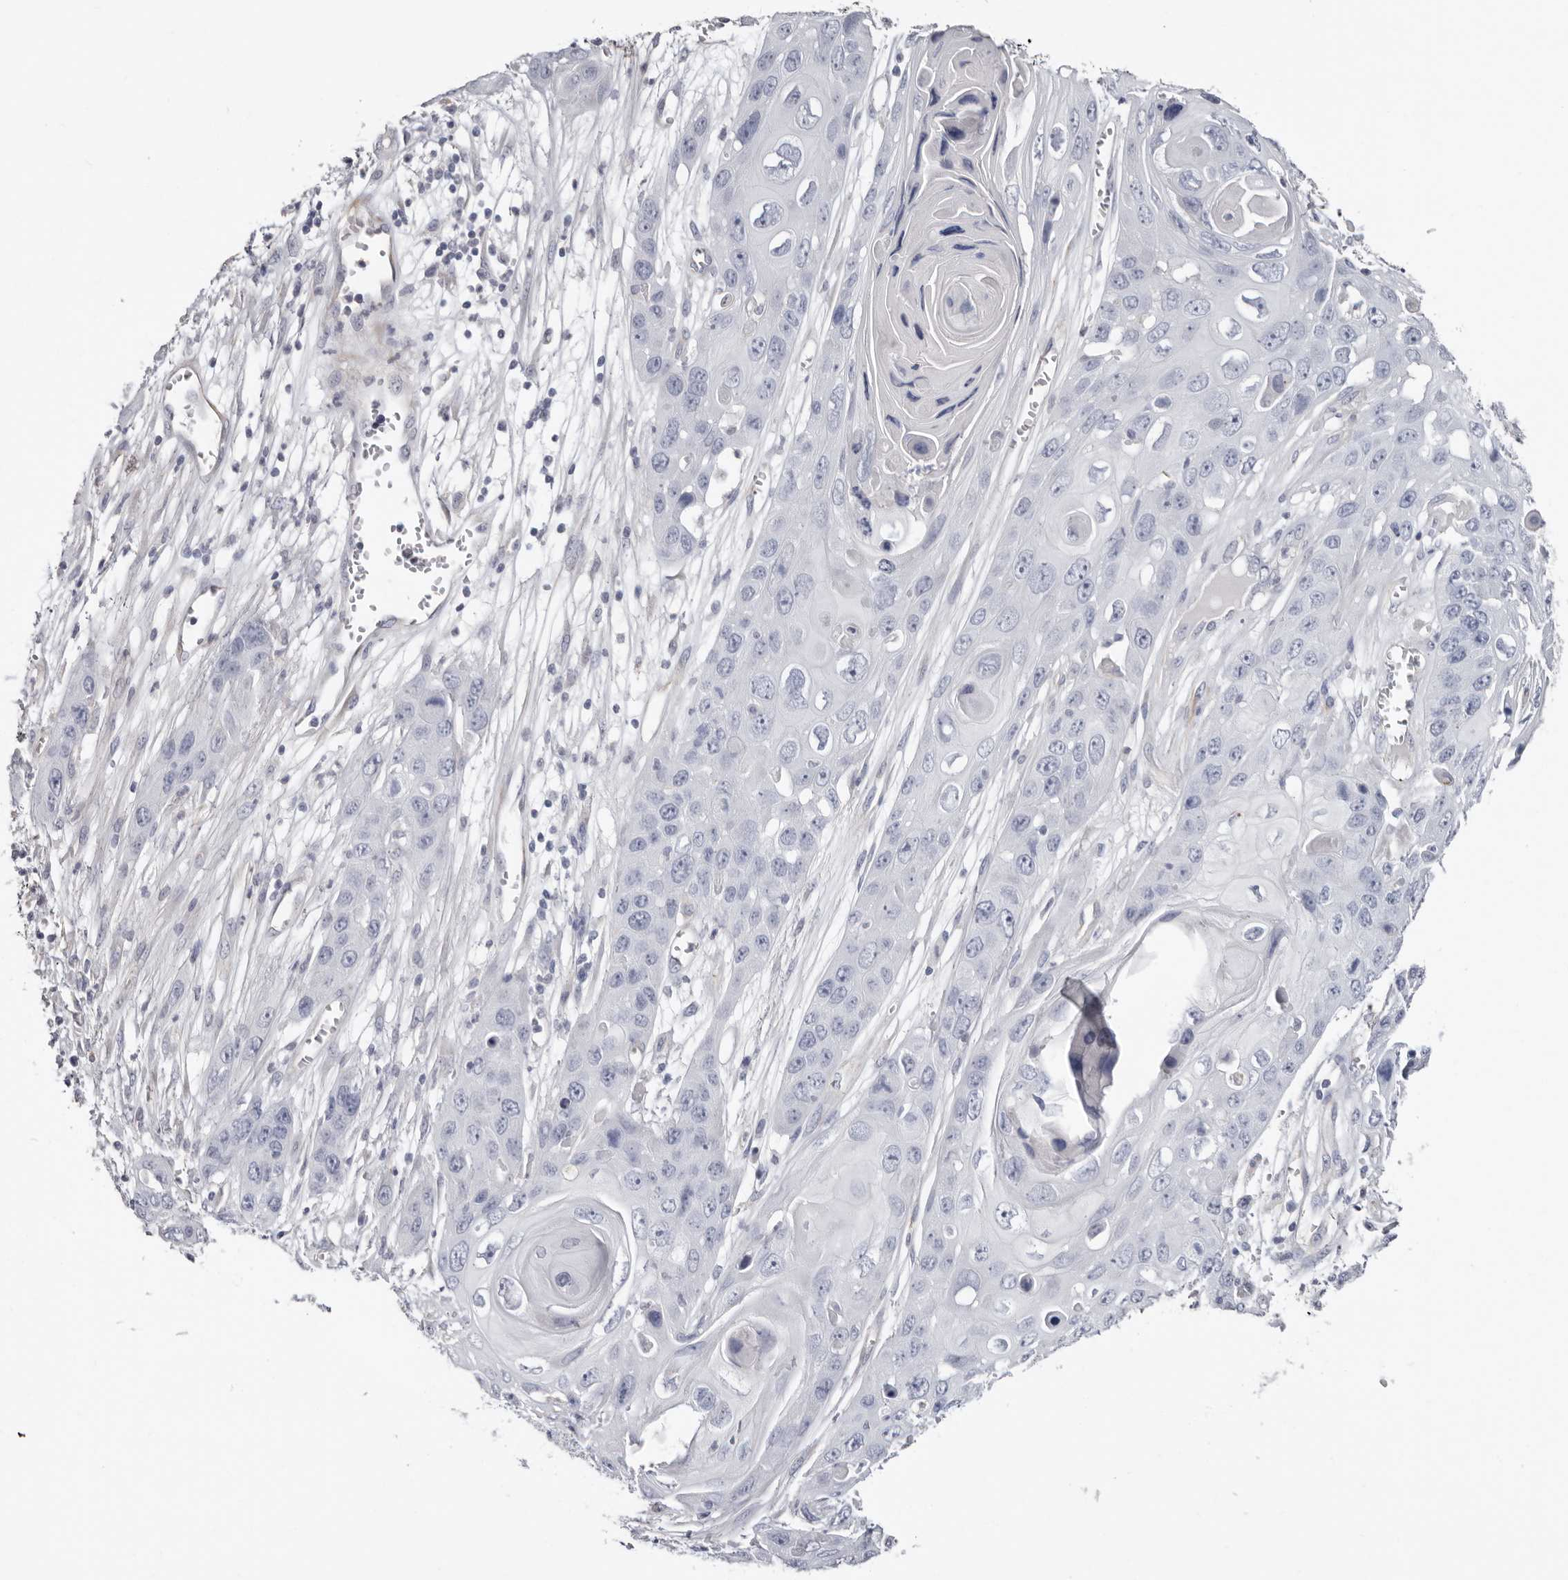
{"staining": {"intensity": "negative", "quantity": "none", "location": "none"}, "tissue": "skin cancer", "cell_type": "Tumor cells", "image_type": "cancer", "snomed": [{"axis": "morphology", "description": "Squamous cell carcinoma, NOS"}, {"axis": "topography", "description": "Skin"}], "caption": "IHC photomicrograph of neoplastic tissue: human skin cancer (squamous cell carcinoma) stained with DAB displays no significant protein expression in tumor cells.", "gene": "PKDCC", "patient": {"sex": "male", "age": 55}}